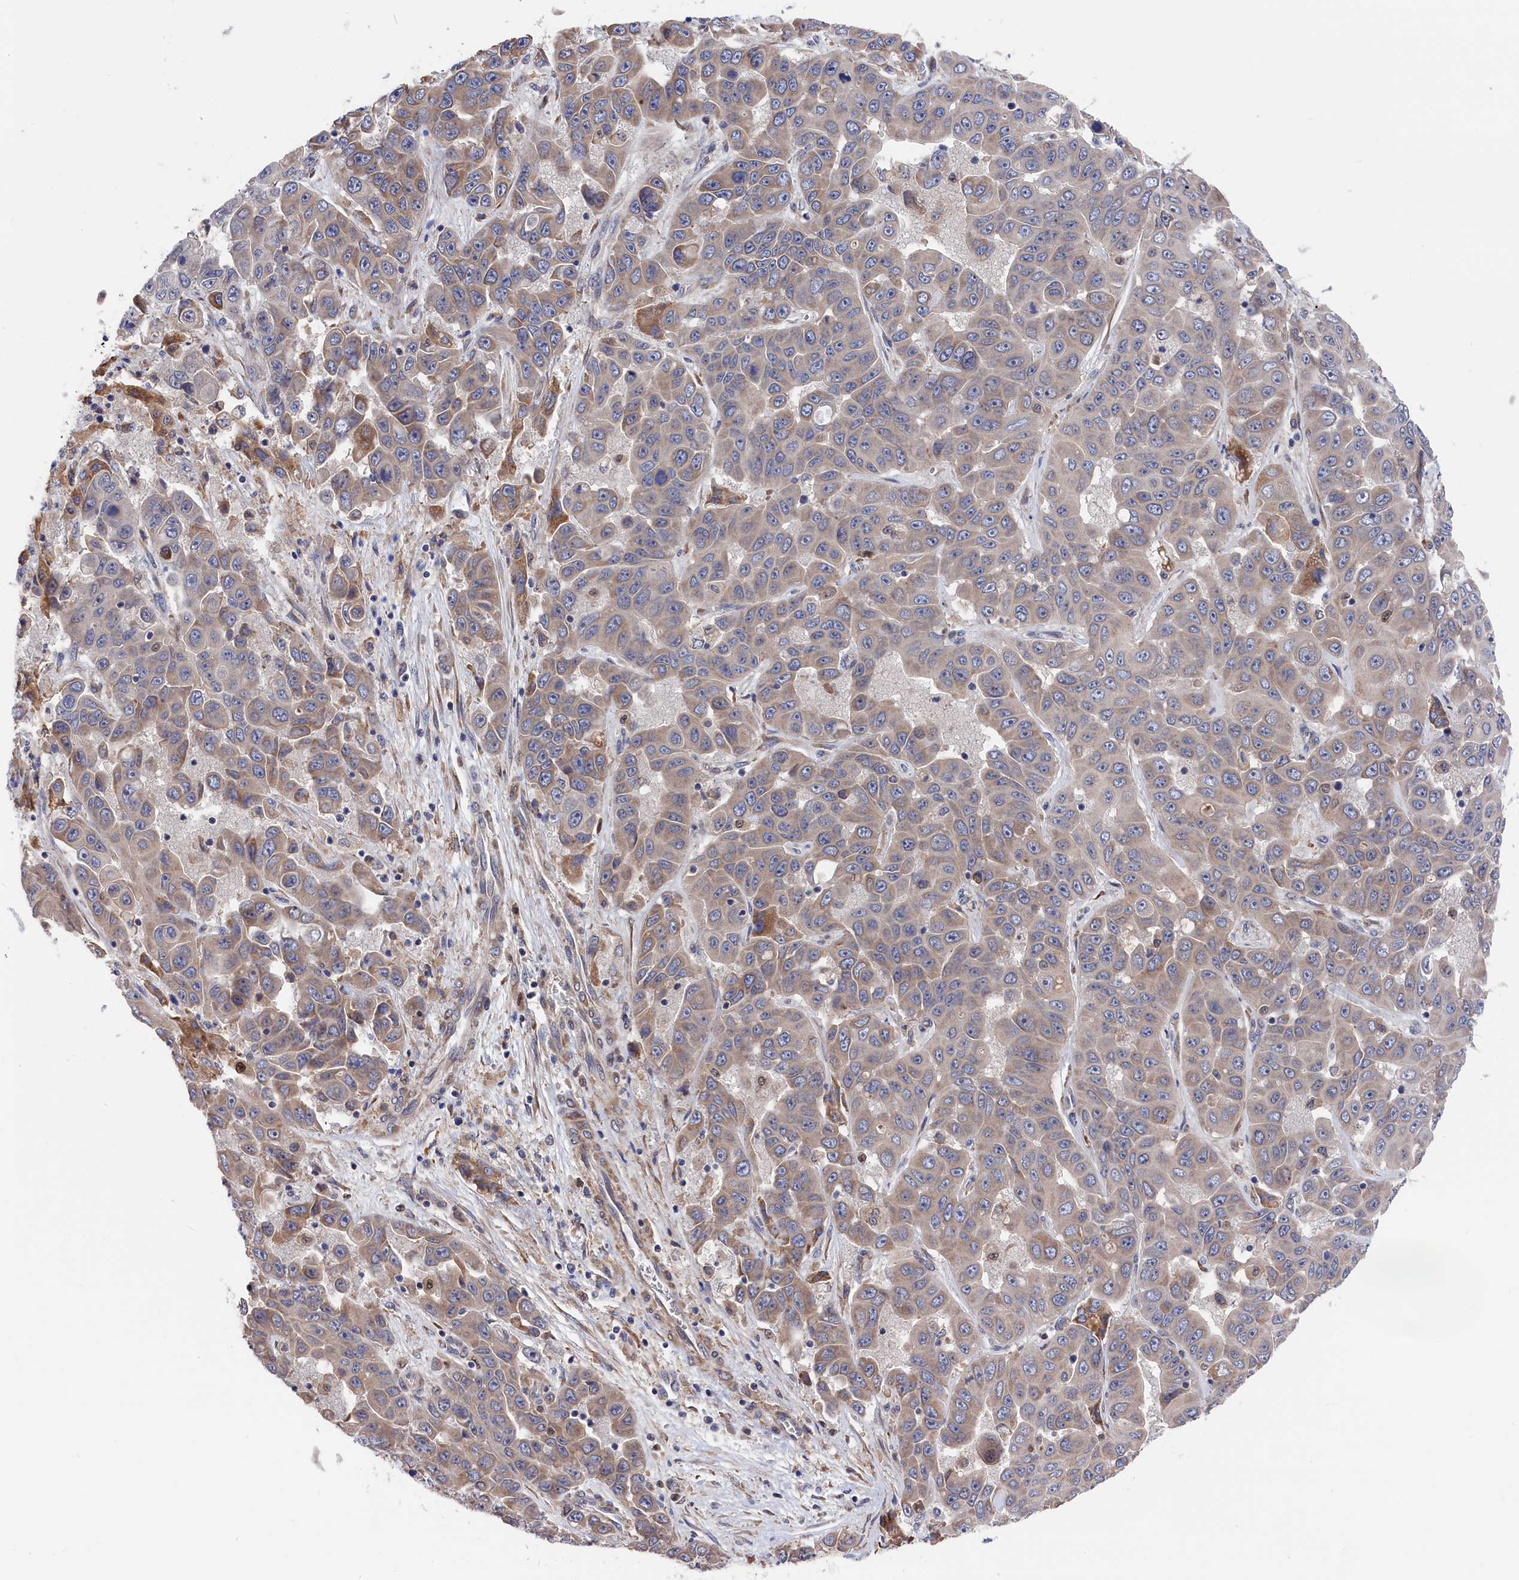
{"staining": {"intensity": "weak", "quantity": "25%-75%", "location": "cytoplasmic/membranous"}, "tissue": "liver cancer", "cell_type": "Tumor cells", "image_type": "cancer", "snomed": [{"axis": "morphology", "description": "Cholangiocarcinoma"}, {"axis": "topography", "description": "Liver"}], "caption": "About 25%-75% of tumor cells in liver cholangiocarcinoma show weak cytoplasmic/membranous protein positivity as visualized by brown immunohistochemical staining.", "gene": "CYB5D2", "patient": {"sex": "female", "age": 52}}